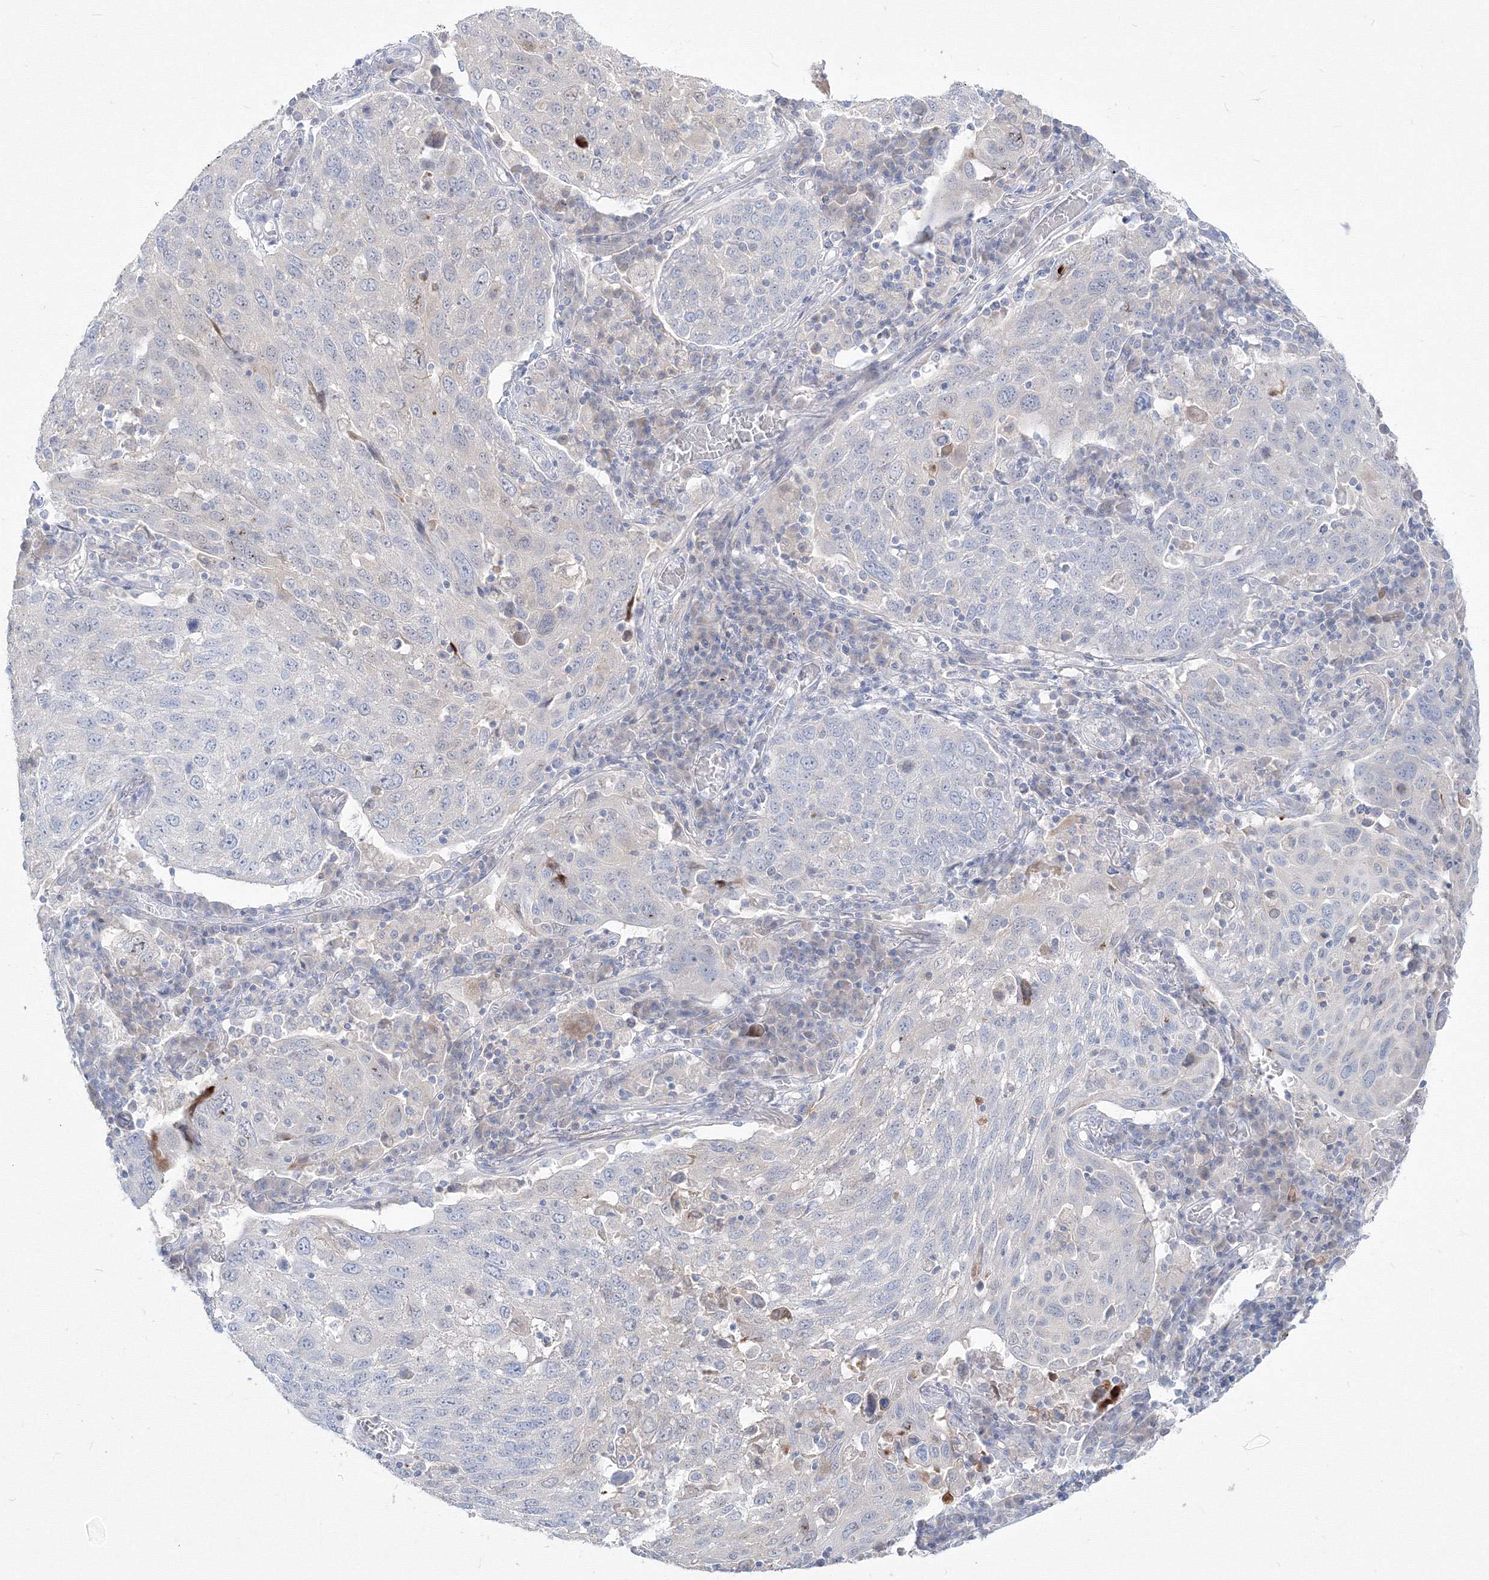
{"staining": {"intensity": "negative", "quantity": "none", "location": "none"}, "tissue": "lung cancer", "cell_type": "Tumor cells", "image_type": "cancer", "snomed": [{"axis": "morphology", "description": "Squamous cell carcinoma, NOS"}, {"axis": "topography", "description": "Lung"}], "caption": "Immunohistochemistry (IHC) of human lung cancer (squamous cell carcinoma) exhibits no positivity in tumor cells.", "gene": "FBXL8", "patient": {"sex": "male", "age": 65}}